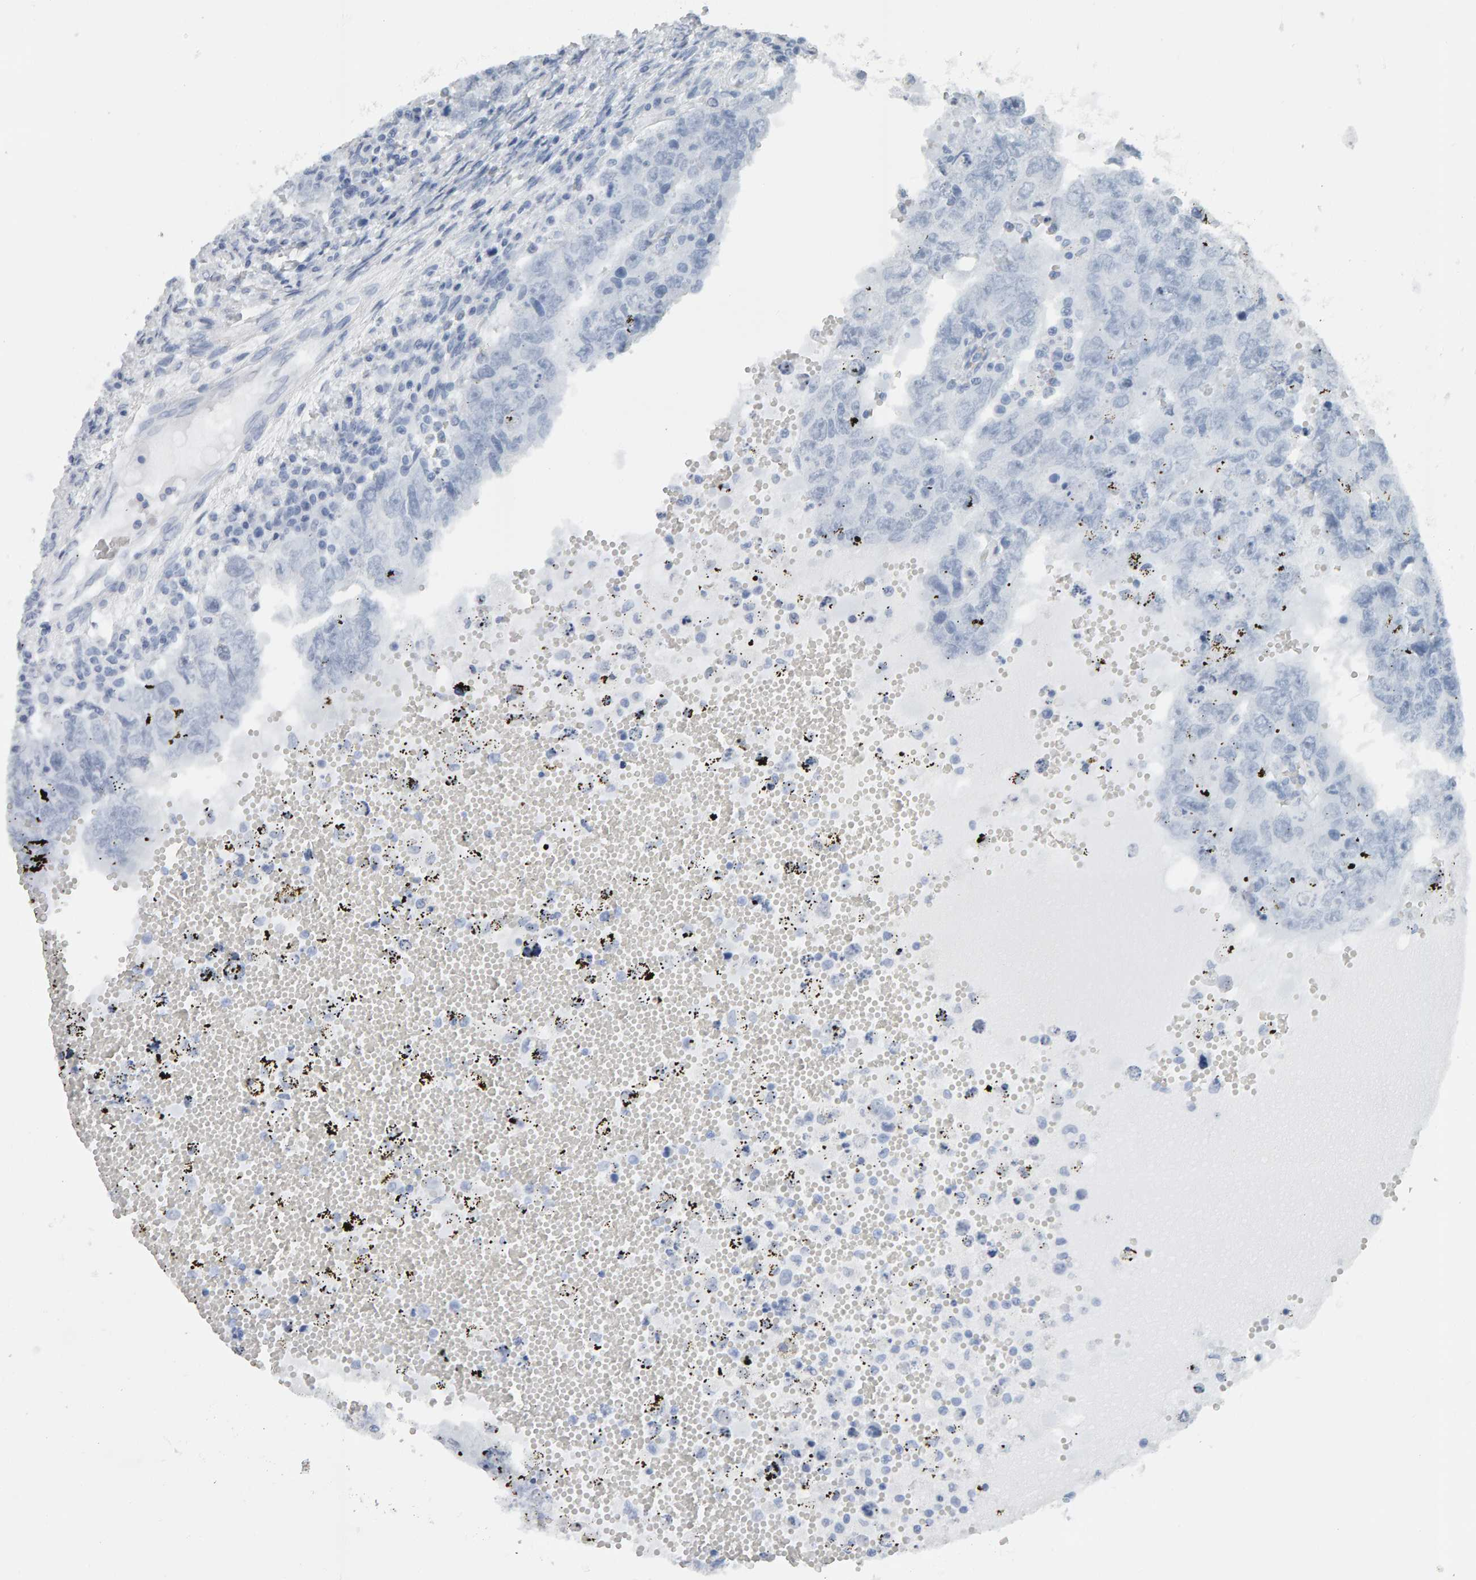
{"staining": {"intensity": "negative", "quantity": "none", "location": "none"}, "tissue": "testis cancer", "cell_type": "Tumor cells", "image_type": "cancer", "snomed": [{"axis": "morphology", "description": "Carcinoma, Embryonal, NOS"}, {"axis": "topography", "description": "Testis"}], "caption": "An immunohistochemistry (IHC) micrograph of testis embryonal carcinoma is shown. There is no staining in tumor cells of testis embryonal carcinoma.", "gene": "ADHFE1", "patient": {"sex": "male", "age": 26}}